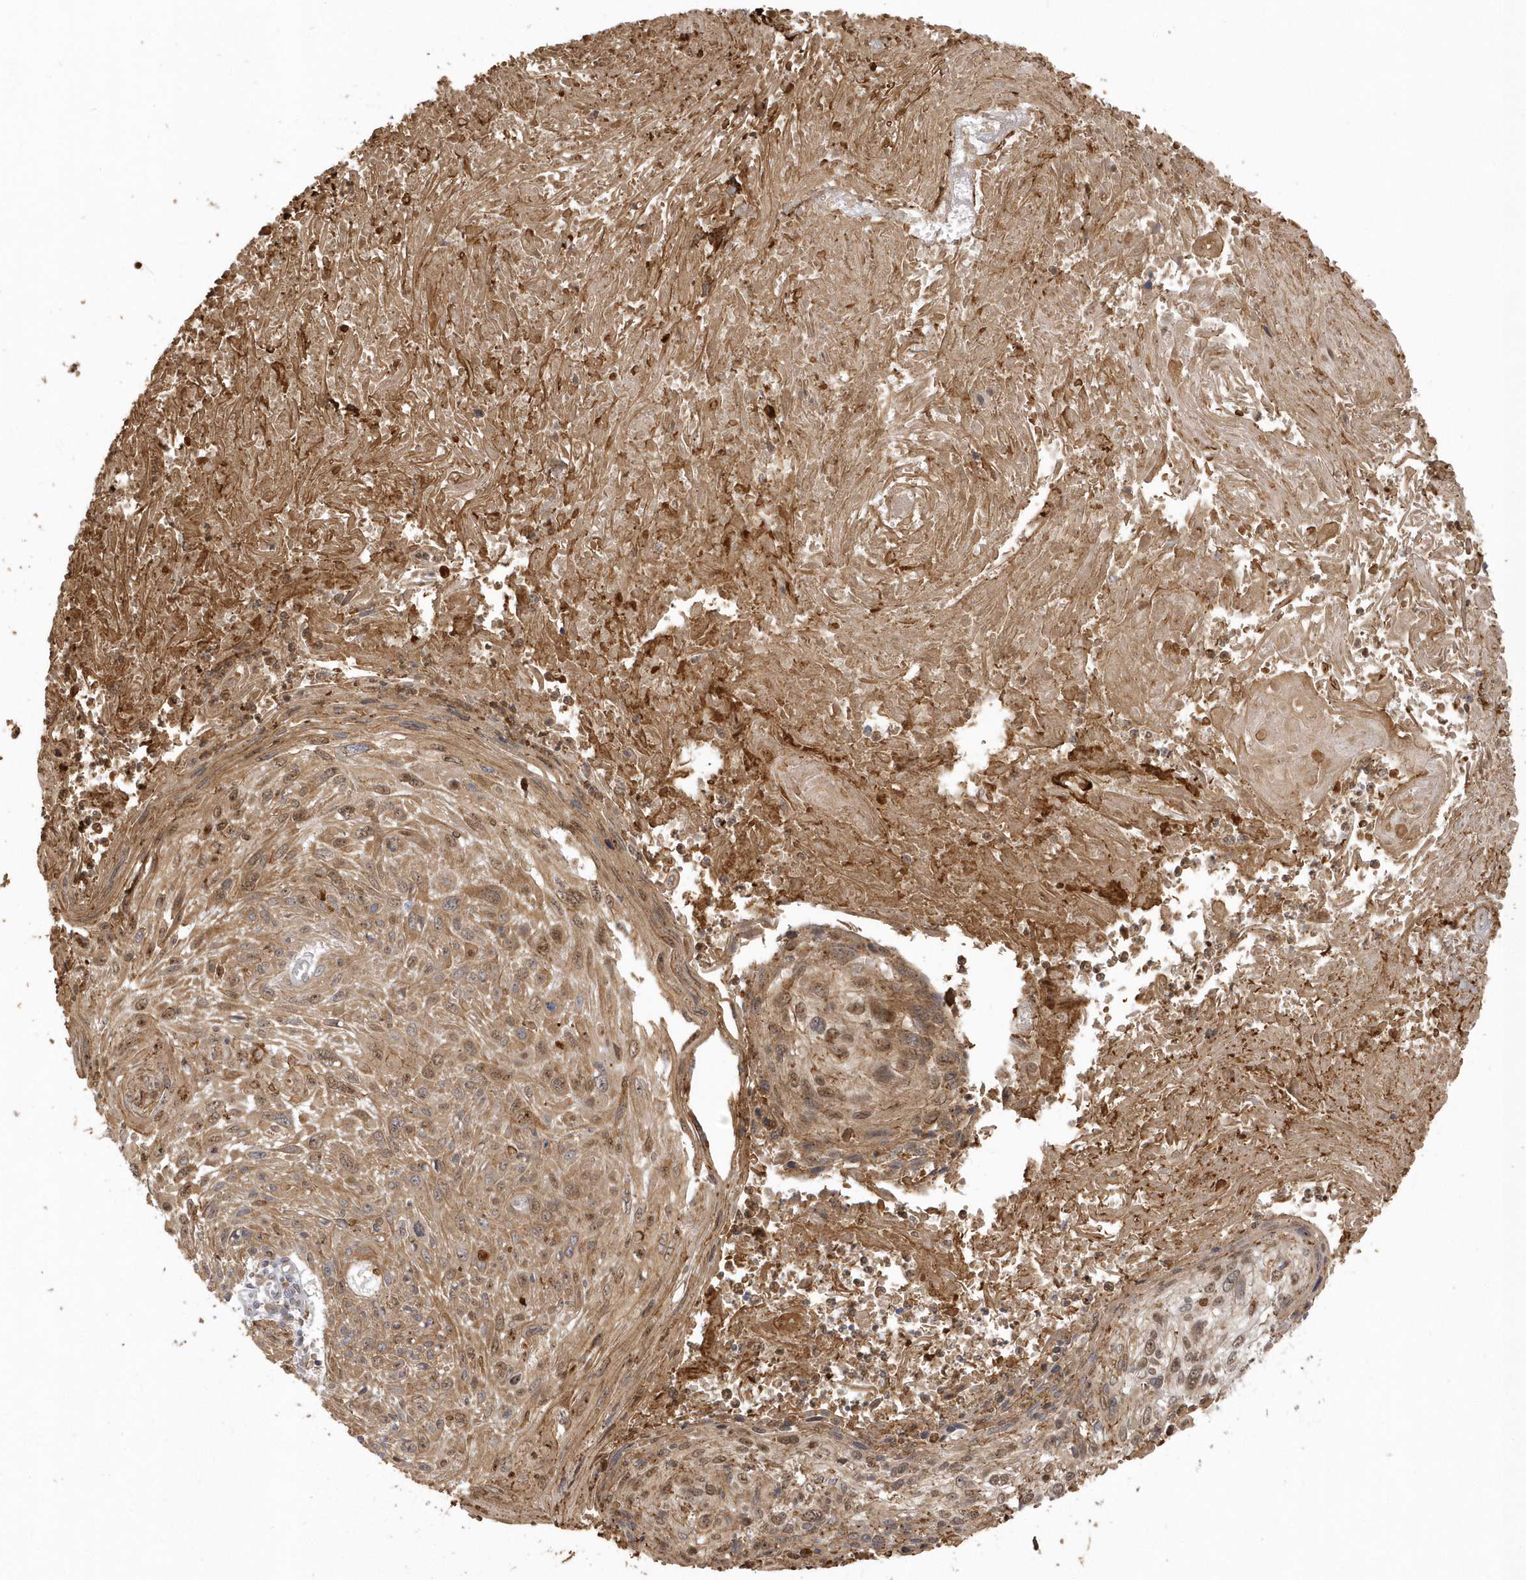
{"staining": {"intensity": "moderate", "quantity": ">75%", "location": "cytoplasmic/membranous,nuclear"}, "tissue": "cervical cancer", "cell_type": "Tumor cells", "image_type": "cancer", "snomed": [{"axis": "morphology", "description": "Squamous cell carcinoma, NOS"}, {"axis": "topography", "description": "Cervix"}], "caption": "This is a histology image of immunohistochemistry staining of cervical cancer (squamous cell carcinoma), which shows moderate expression in the cytoplasmic/membranous and nuclear of tumor cells.", "gene": "NAF1", "patient": {"sex": "female", "age": 51}}